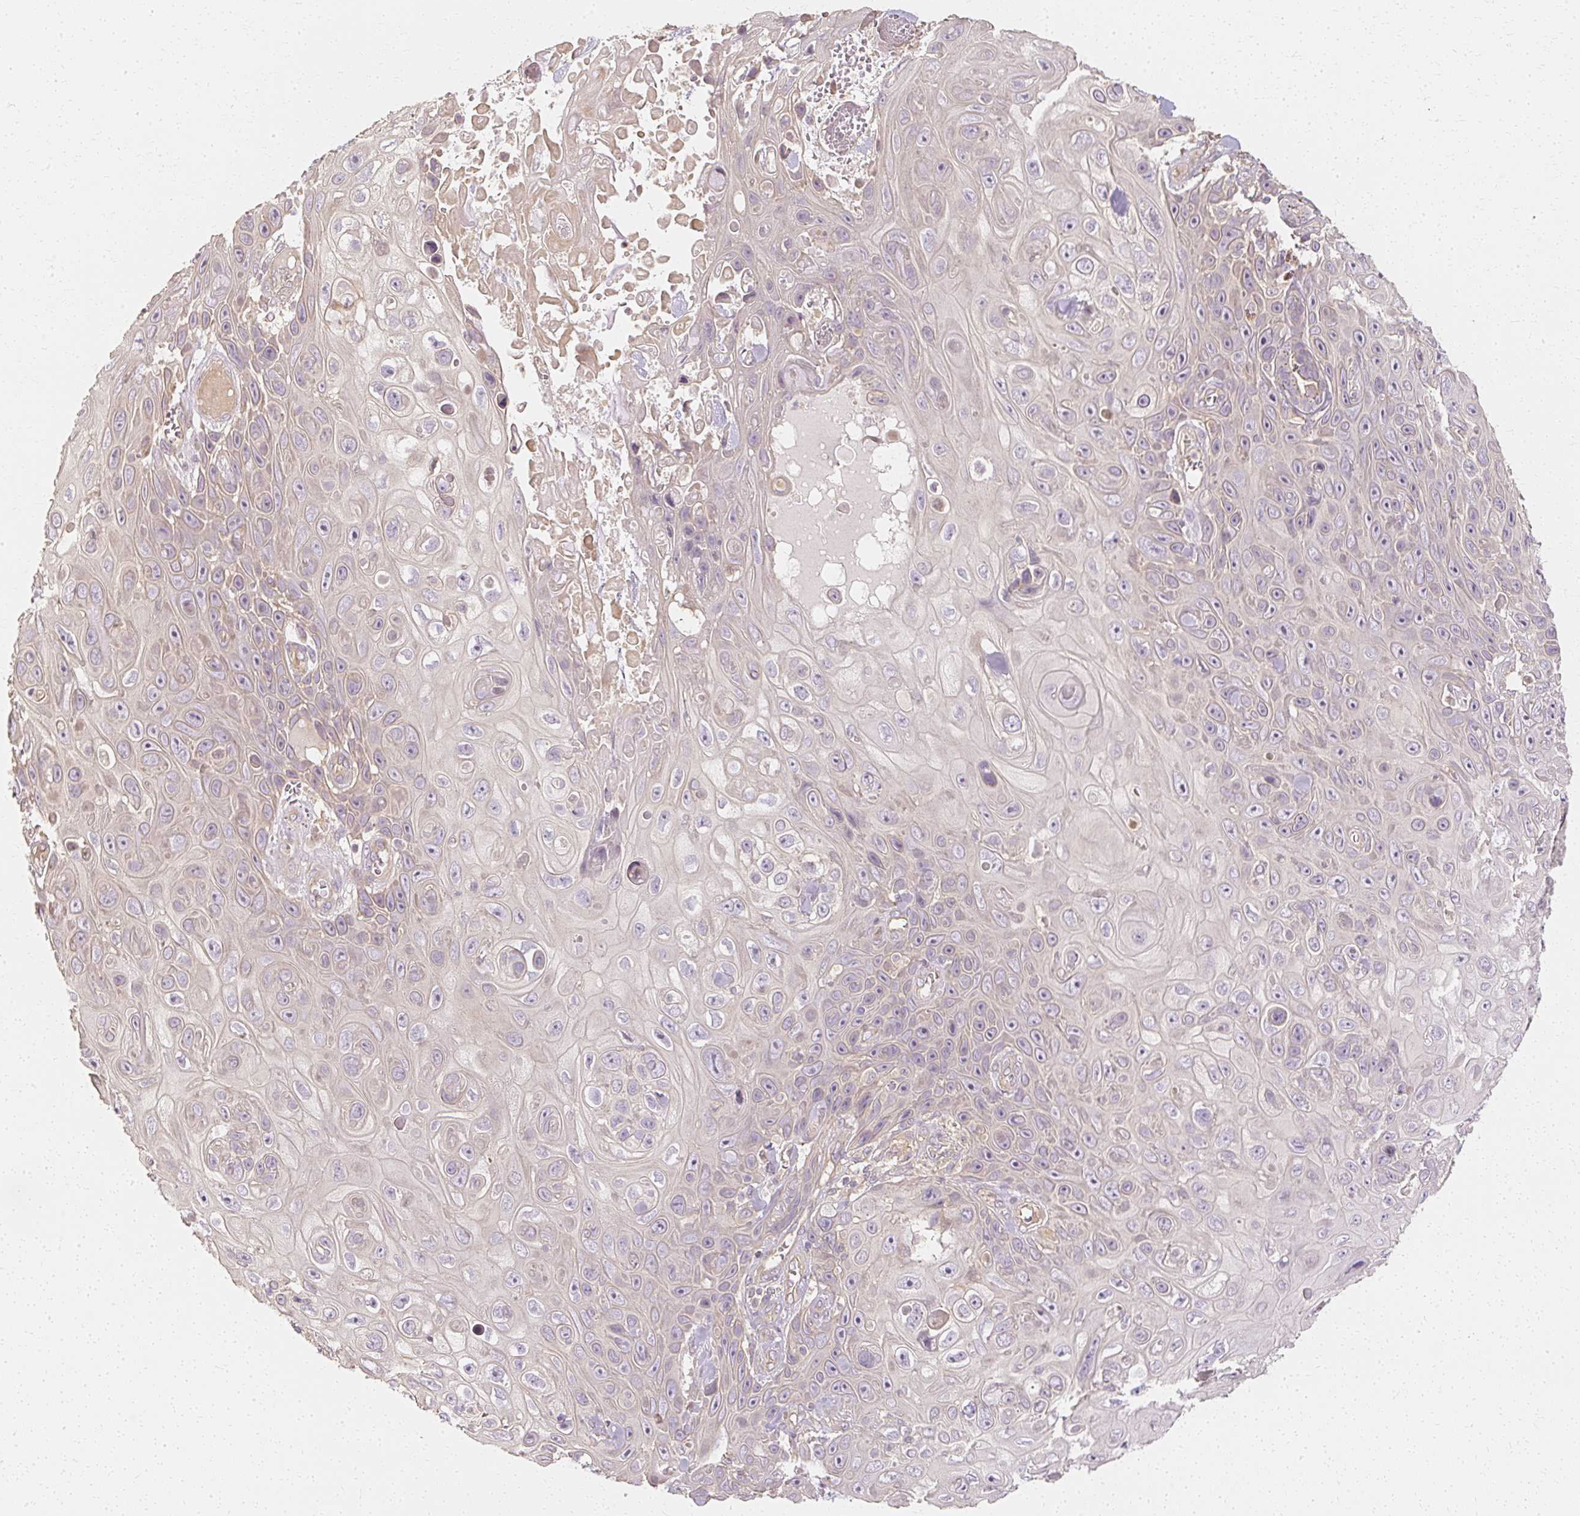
{"staining": {"intensity": "negative", "quantity": "none", "location": "none"}, "tissue": "skin cancer", "cell_type": "Tumor cells", "image_type": "cancer", "snomed": [{"axis": "morphology", "description": "Squamous cell carcinoma, NOS"}, {"axis": "topography", "description": "Skin"}], "caption": "An immunohistochemistry (IHC) photomicrograph of squamous cell carcinoma (skin) is shown. There is no staining in tumor cells of squamous cell carcinoma (skin). (Brightfield microscopy of DAB immunohistochemistry at high magnification).", "gene": "GNAQ", "patient": {"sex": "male", "age": 82}}